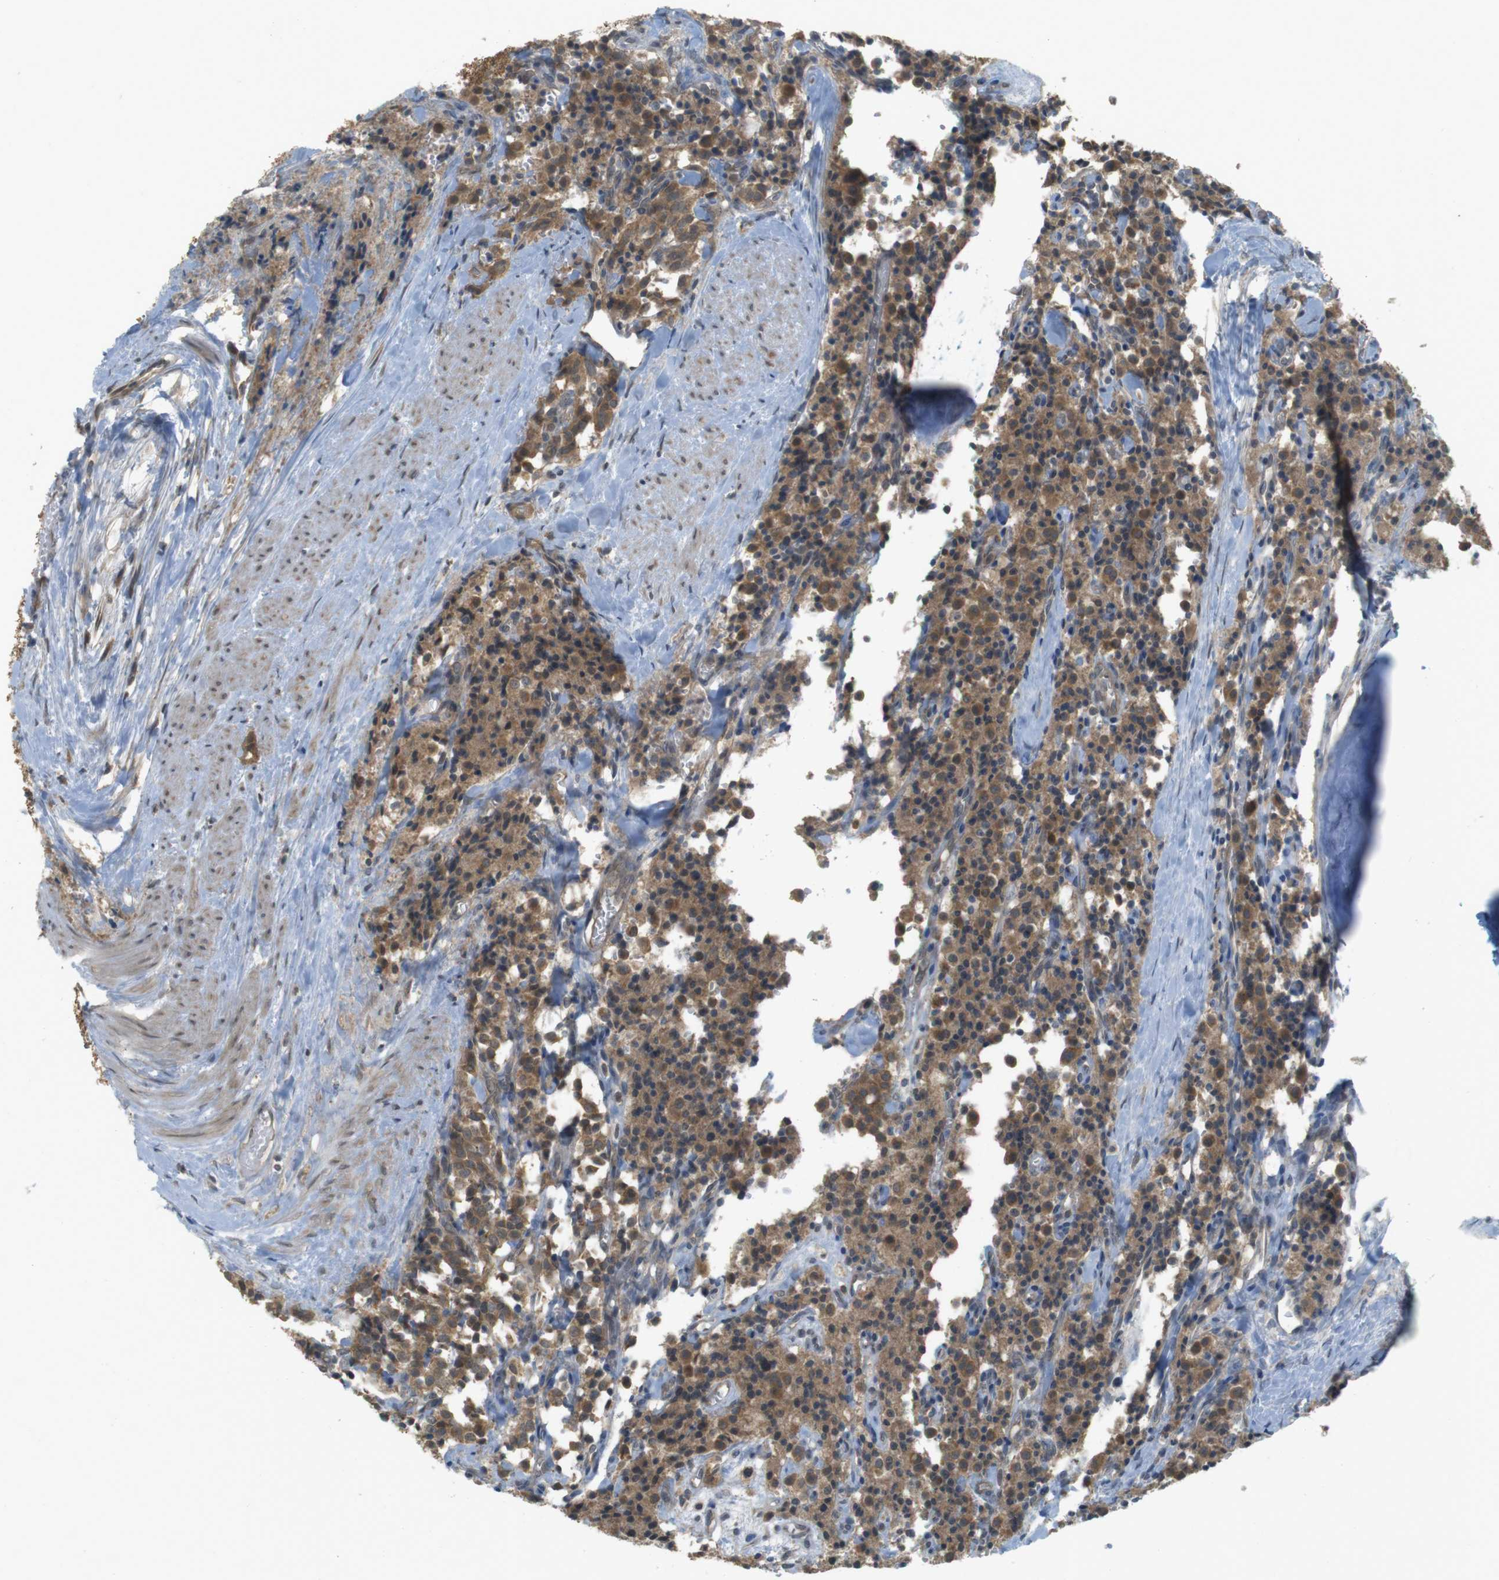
{"staining": {"intensity": "moderate", "quantity": ">75%", "location": "cytoplasmic/membranous"}, "tissue": "carcinoid", "cell_type": "Tumor cells", "image_type": "cancer", "snomed": [{"axis": "morphology", "description": "Carcinoid, malignant, NOS"}, {"axis": "topography", "description": "Lung"}], "caption": "Malignant carcinoid stained for a protein (brown) shows moderate cytoplasmic/membranous positive staining in about >75% of tumor cells.", "gene": "RNF130", "patient": {"sex": "male", "age": 30}}